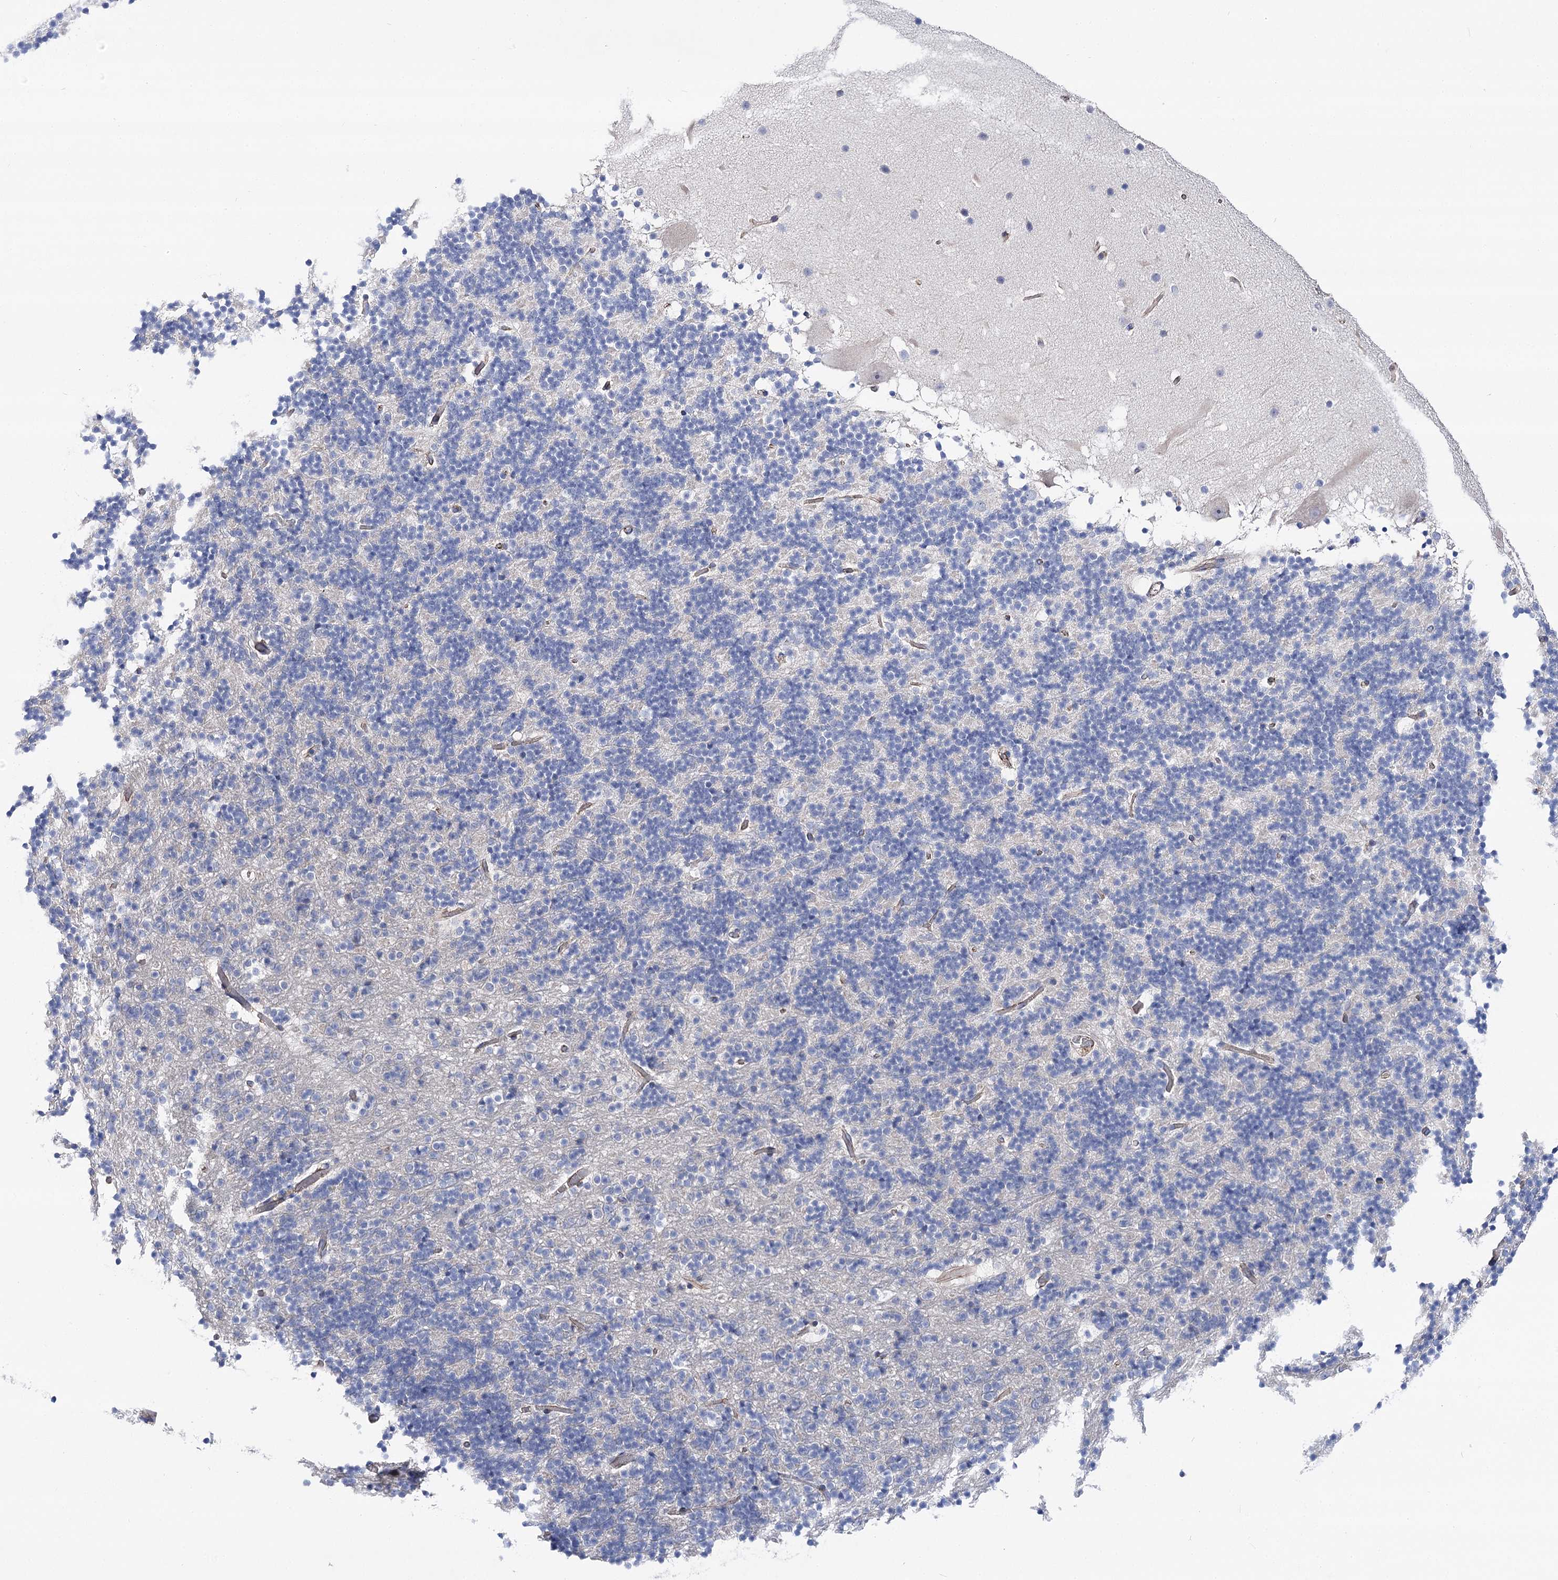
{"staining": {"intensity": "negative", "quantity": "none", "location": "none"}, "tissue": "cerebellum", "cell_type": "Cells in granular layer", "image_type": "normal", "snomed": [{"axis": "morphology", "description": "Normal tissue, NOS"}, {"axis": "topography", "description": "Cerebellum"}], "caption": "Cells in granular layer show no significant expression in benign cerebellum. (DAB (3,3'-diaminobenzidine) immunohistochemistry visualized using brightfield microscopy, high magnification).", "gene": "NRAP", "patient": {"sex": "male", "age": 57}}